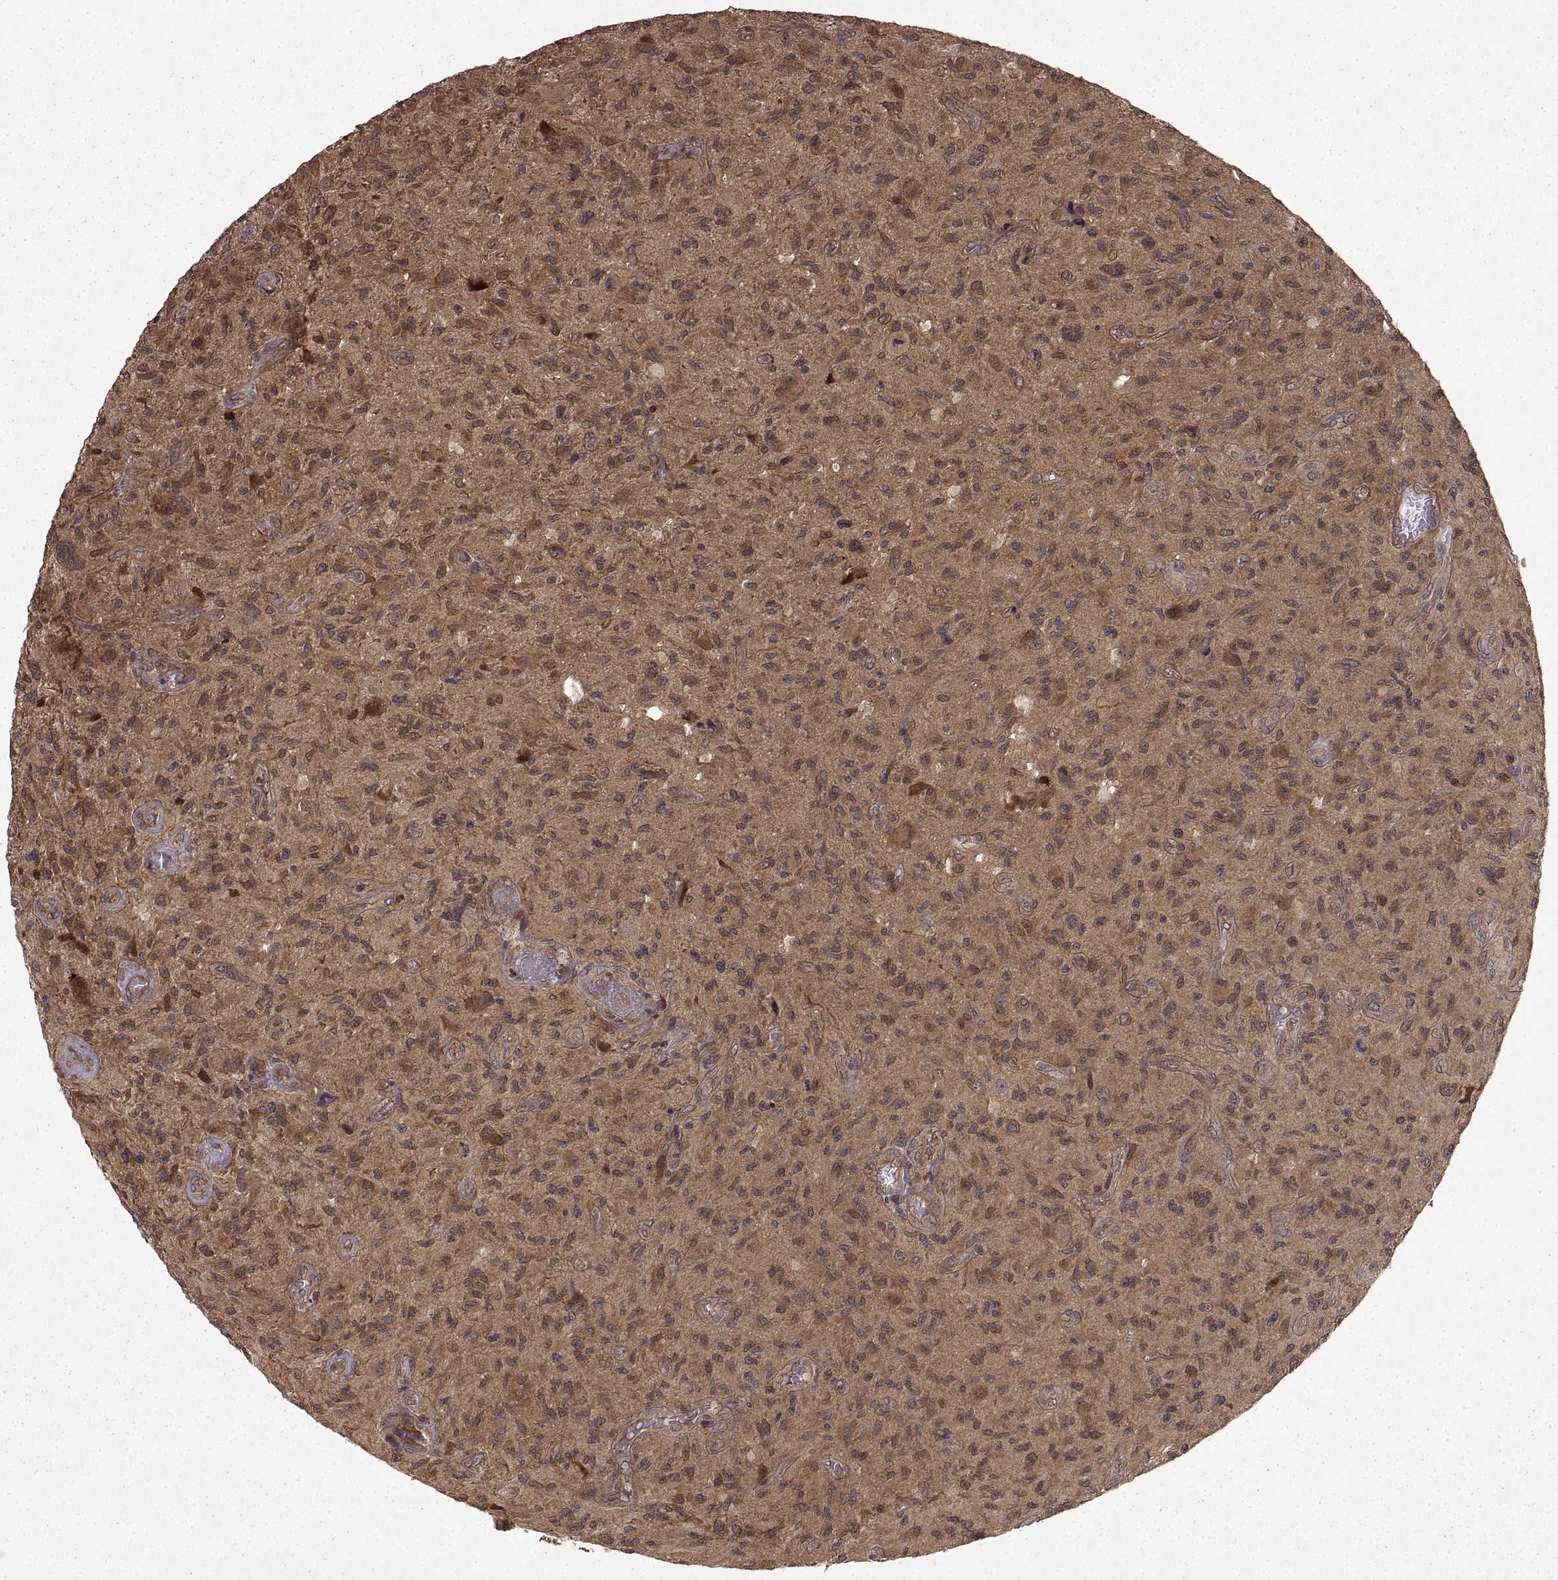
{"staining": {"intensity": "strong", "quantity": ">75%", "location": "cytoplasmic/membranous"}, "tissue": "glioma", "cell_type": "Tumor cells", "image_type": "cancer", "snomed": [{"axis": "morphology", "description": "Glioma, malignant, NOS"}, {"axis": "morphology", "description": "Glioma, malignant, High grade"}, {"axis": "topography", "description": "Brain"}], "caption": "Strong cytoplasmic/membranous protein positivity is seen in approximately >75% of tumor cells in glioma (malignant). (DAB = brown stain, brightfield microscopy at high magnification).", "gene": "DEDD", "patient": {"sex": "female", "age": 71}}